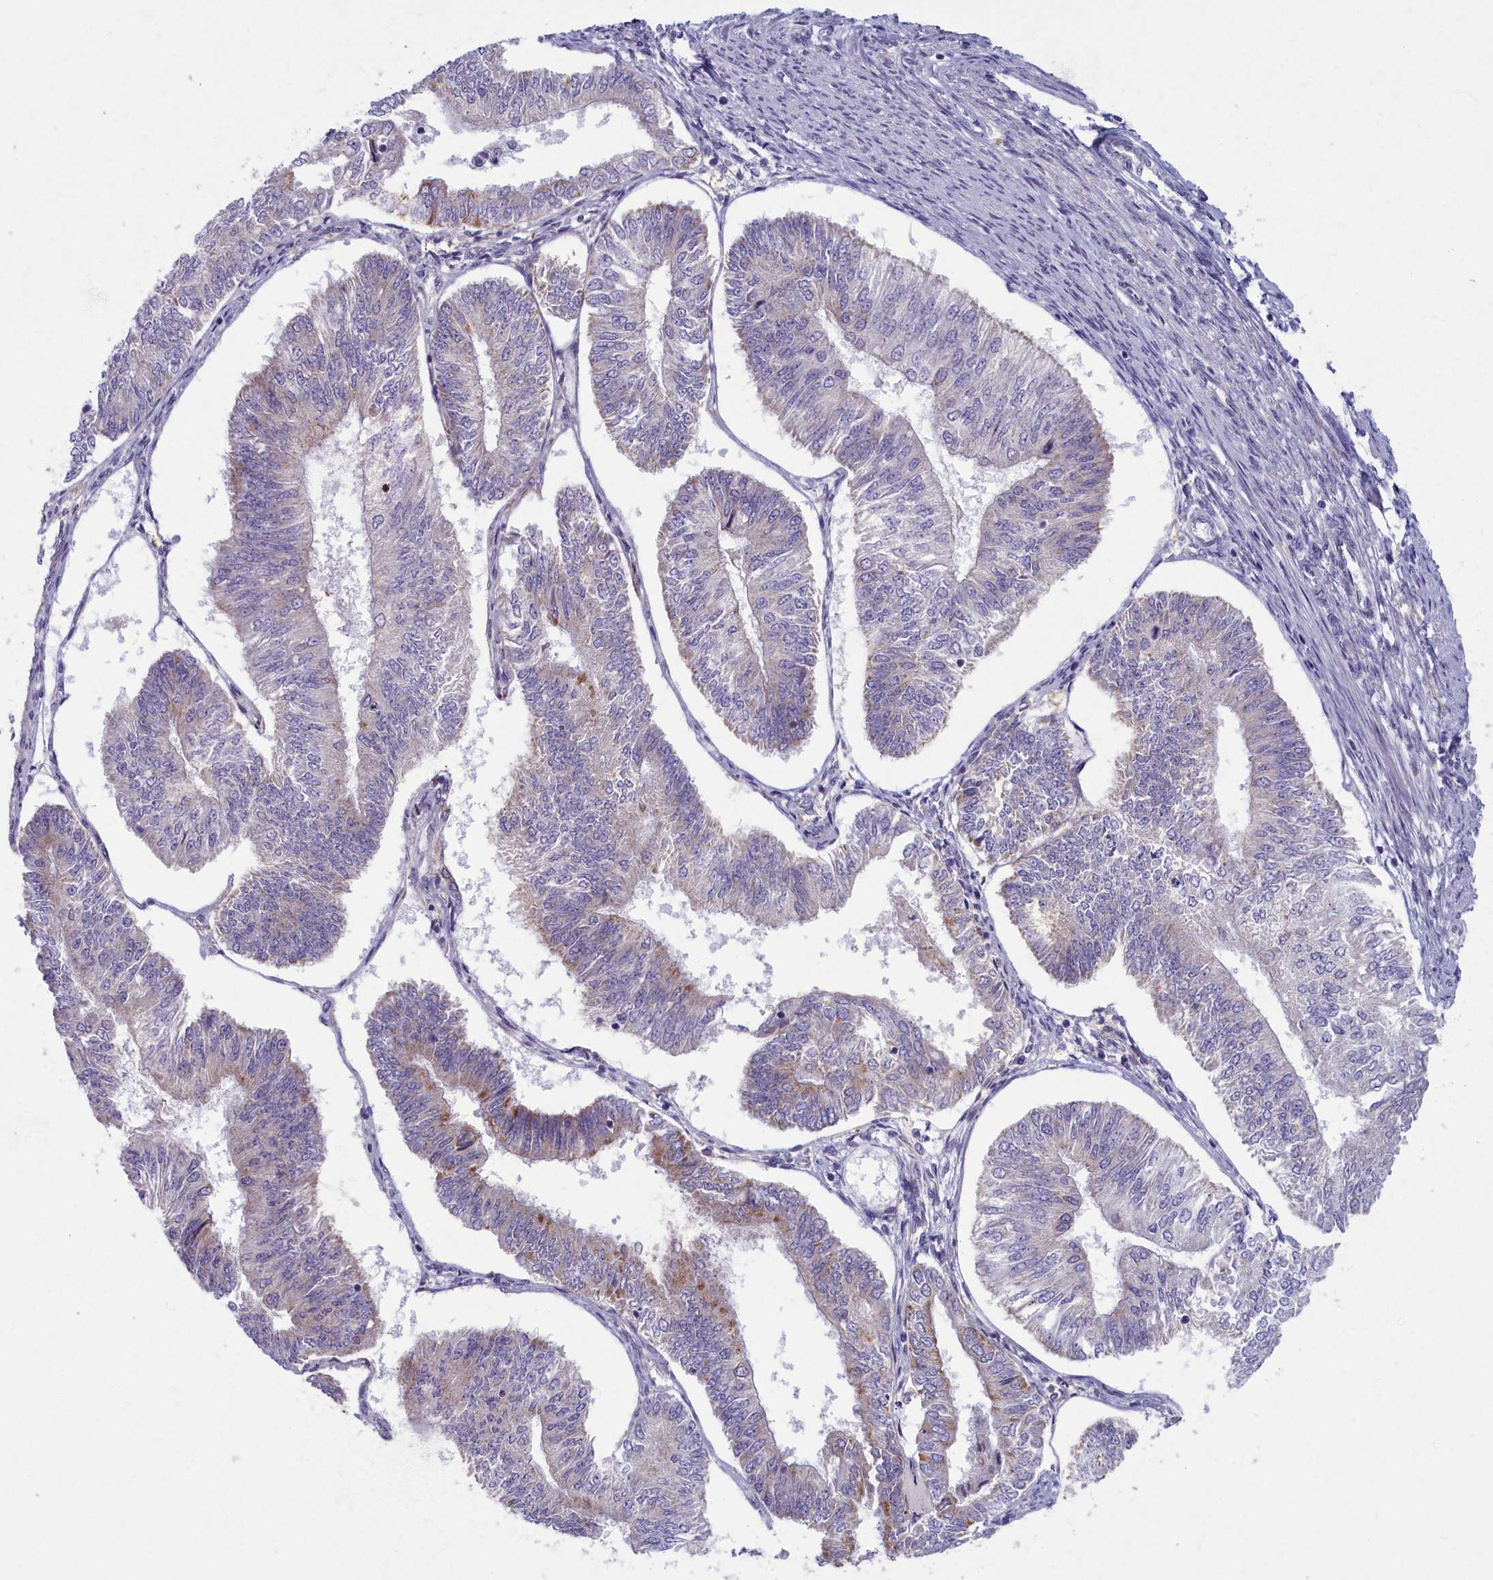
{"staining": {"intensity": "negative", "quantity": "none", "location": "none"}, "tissue": "endometrial cancer", "cell_type": "Tumor cells", "image_type": "cancer", "snomed": [{"axis": "morphology", "description": "Adenocarcinoma, NOS"}, {"axis": "topography", "description": "Endometrium"}], "caption": "Immunohistochemistry micrograph of neoplastic tissue: human endometrial cancer stained with DAB reveals no significant protein staining in tumor cells.", "gene": "MRPS25", "patient": {"sex": "female", "age": 58}}